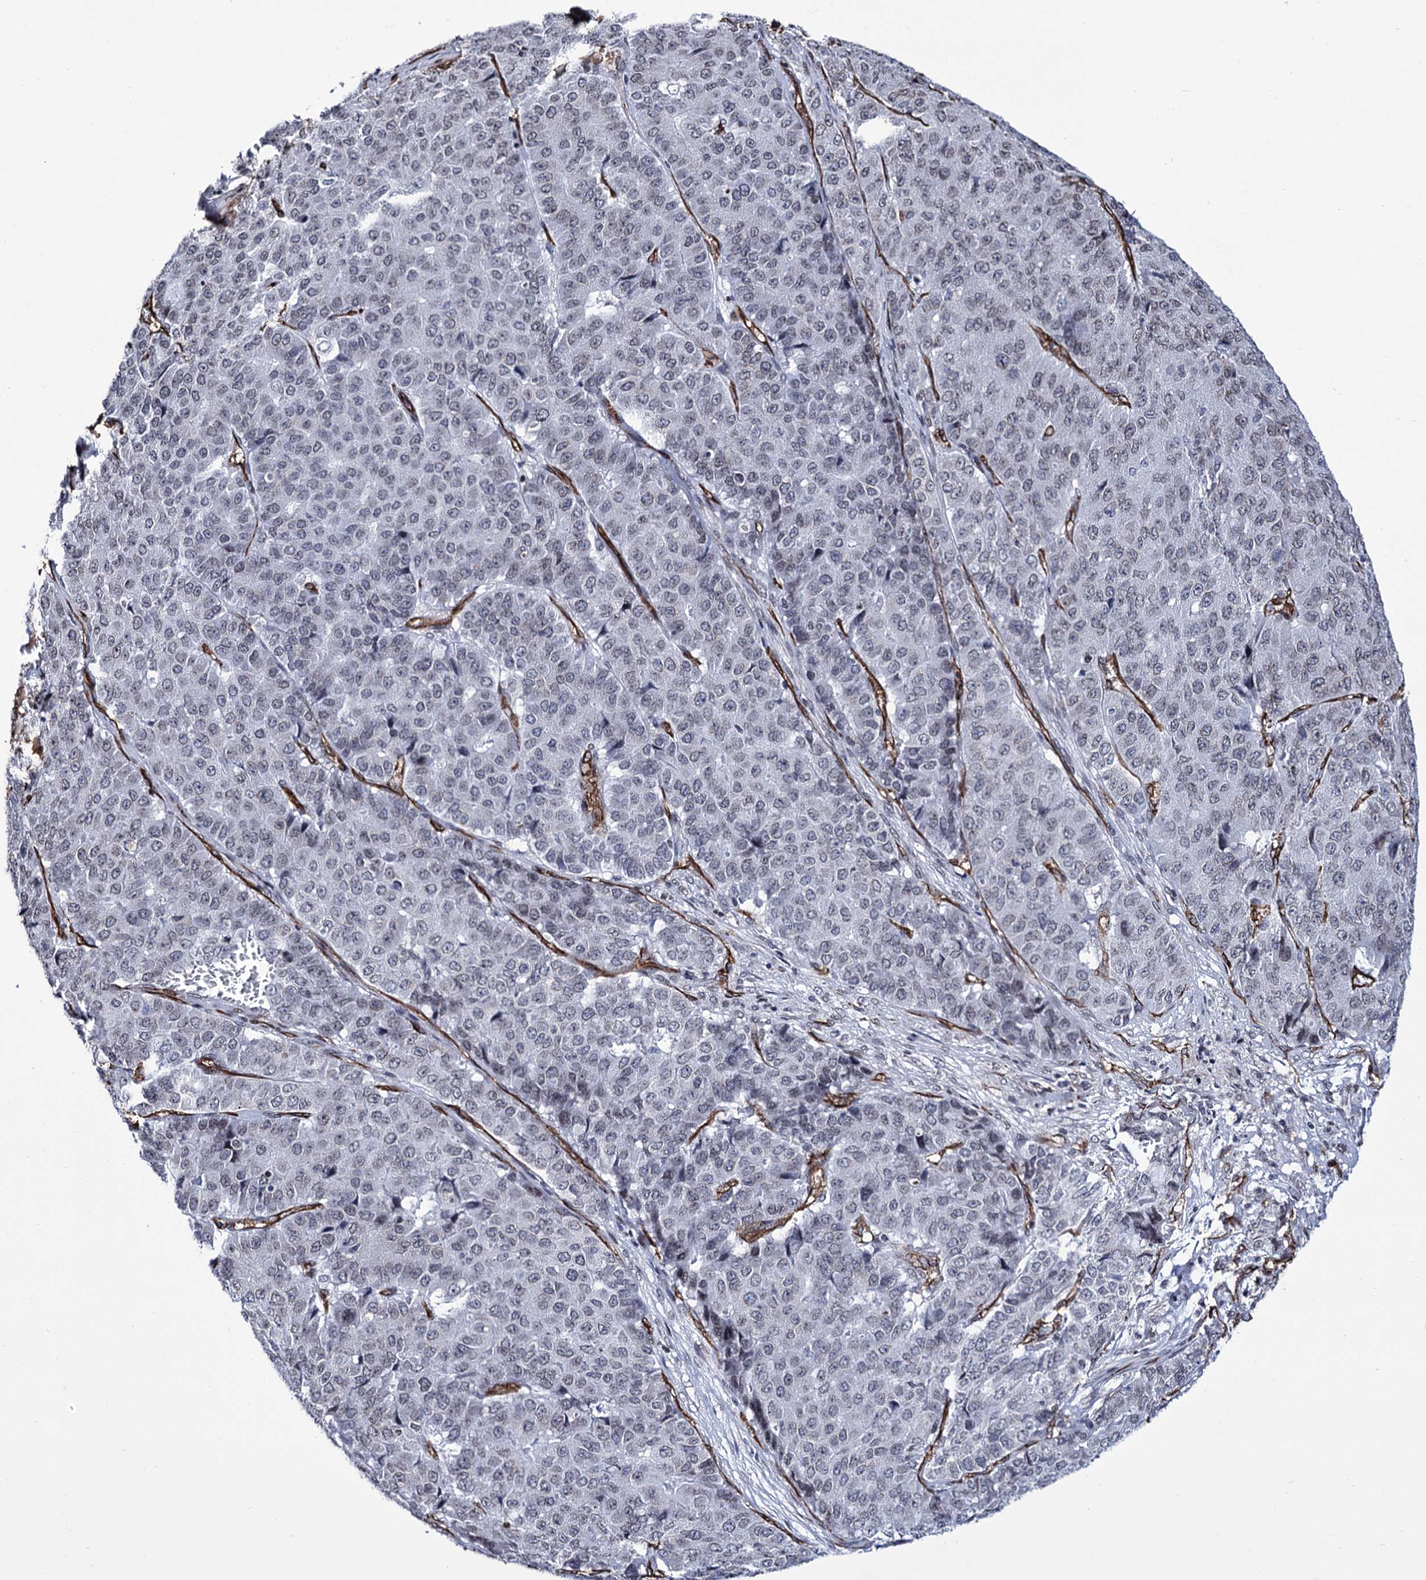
{"staining": {"intensity": "negative", "quantity": "none", "location": "none"}, "tissue": "pancreatic cancer", "cell_type": "Tumor cells", "image_type": "cancer", "snomed": [{"axis": "morphology", "description": "Adenocarcinoma, NOS"}, {"axis": "topography", "description": "Pancreas"}], "caption": "This is a image of immunohistochemistry (IHC) staining of pancreatic adenocarcinoma, which shows no staining in tumor cells. (DAB immunohistochemistry, high magnification).", "gene": "ZC3H12C", "patient": {"sex": "male", "age": 50}}